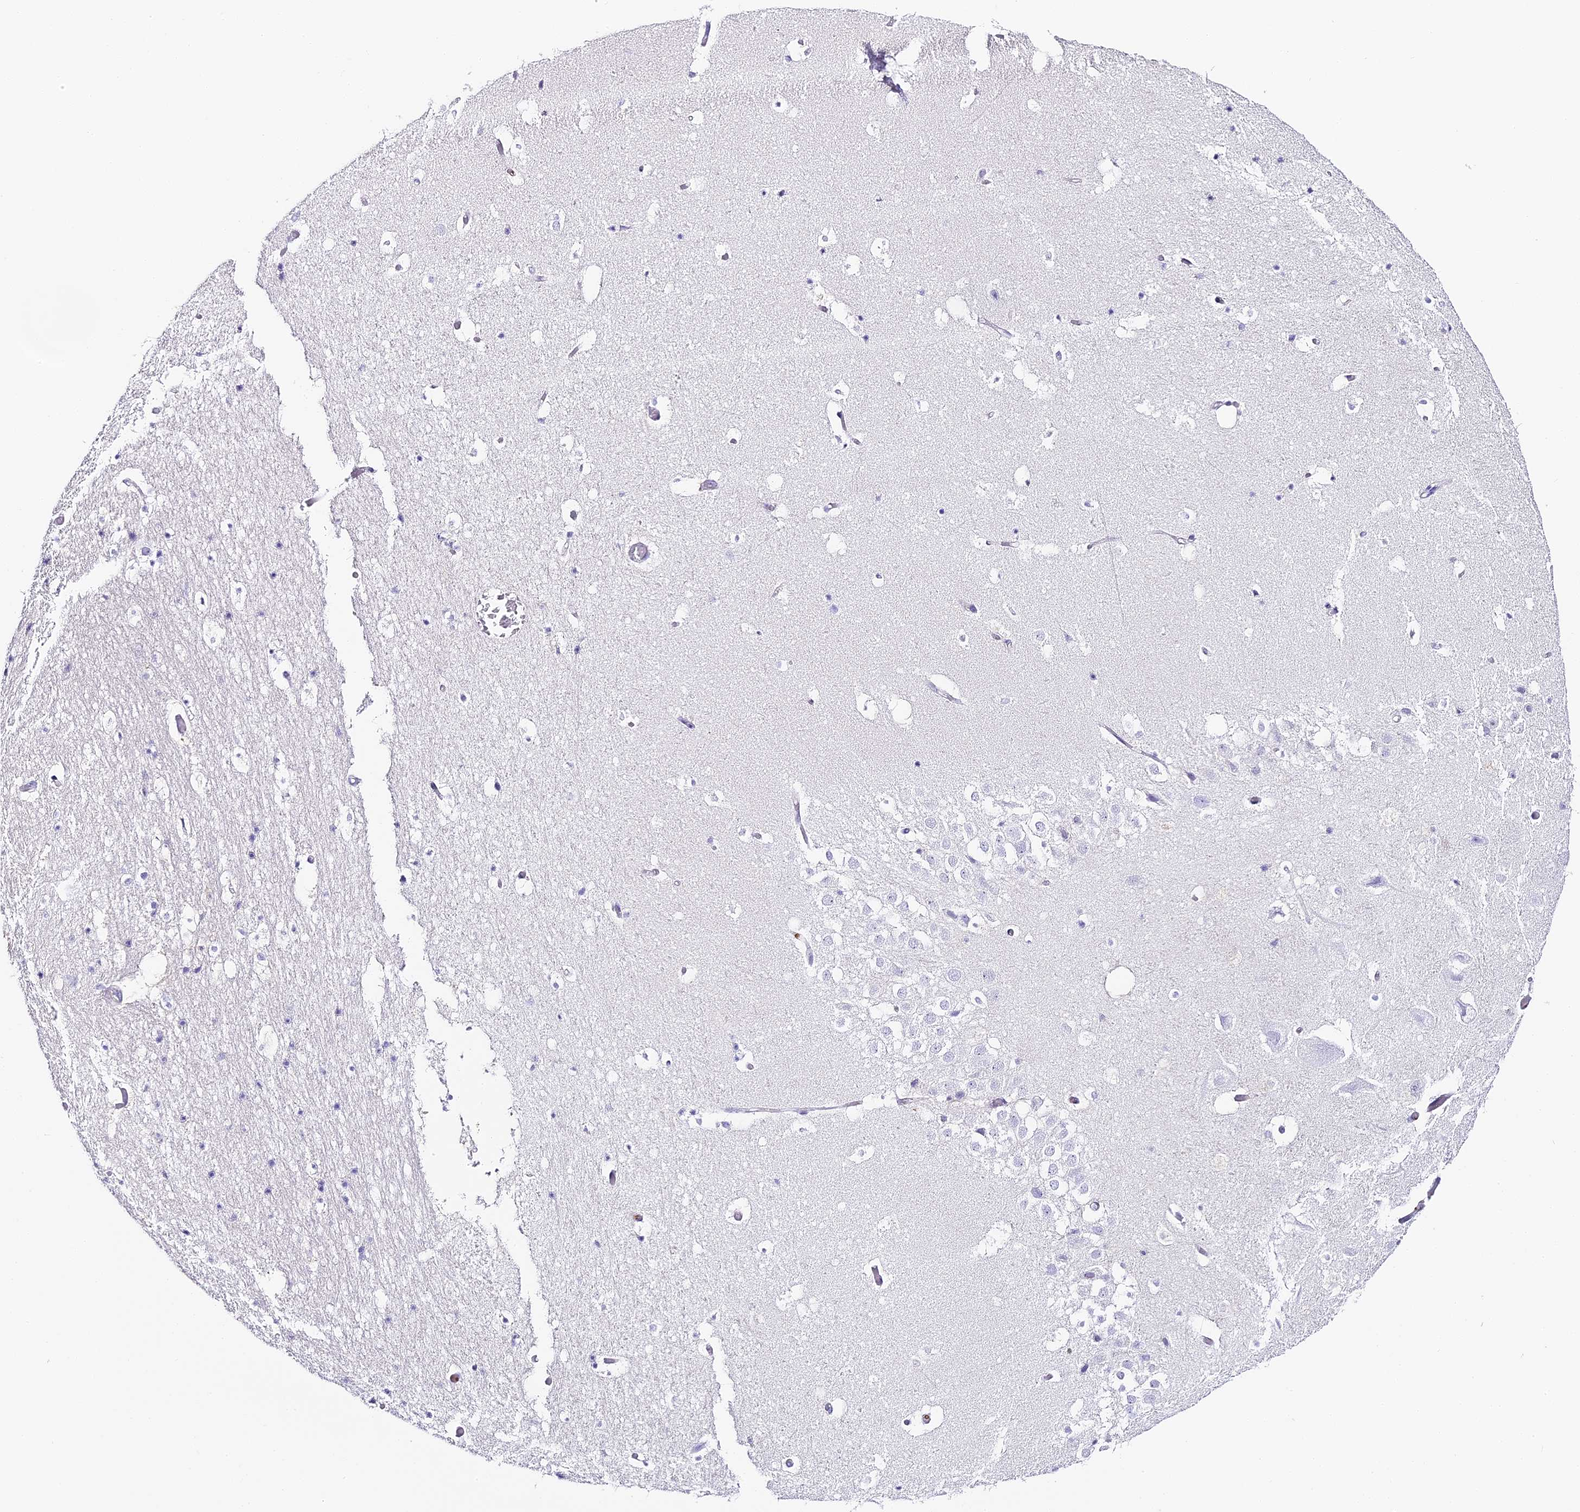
{"staining": {"intensity": "negative", "quantity": "none", "location": "none"}, "tissue": "hippocampus", "cell_type": "Glial cells", "image_type": "normal", "snomed": [{"axis": "morphology", "description": "Normal tissue, NOS"}, {"axis": "topography", "description": "Hippocampus"}], "caption": "Hippocampus was stained to show a protein in brown. There is no significant staining in glial cells. The staining was performed using DAB to visualize the protein expression in brown, while the nuclei were stained in blue with hematoxylin (Magnification: 20x).", "gene": "ABHD14A", "patient": {"sex": "female", "age": 52}}